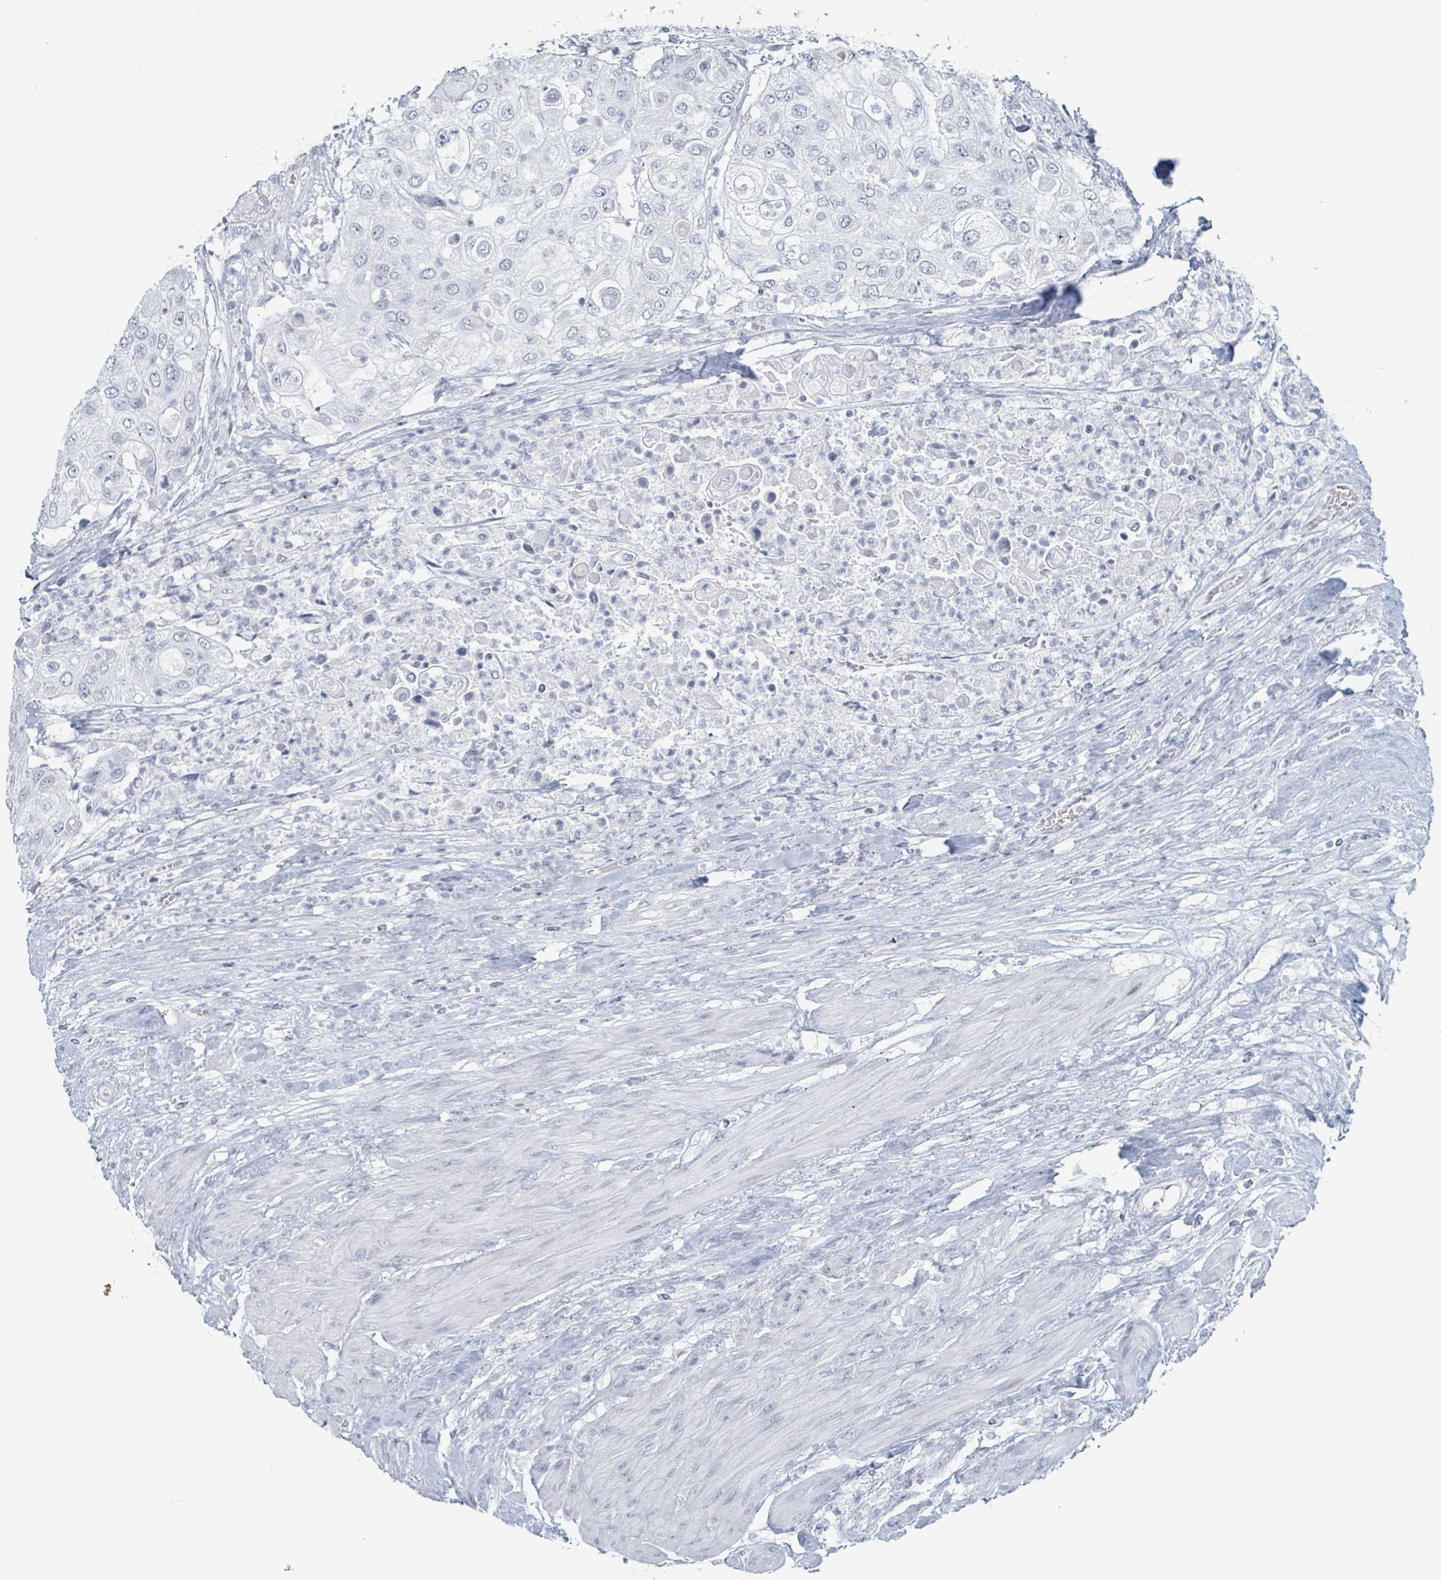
{"staining": {"intensity": "negative", "quantity": "none", "location": "none"}, "tissue": "urothelial cancer", "cell_type": "Tumor cells", "image_type": "cancer", "snomed": [{"axis": "morphology", "description": "Urothelial carcinoma, High grade"}, {"axis": "topography", "description": "Urinary bladder"}], "caption": "Immunohistochemistry (IHC) of urothelial cancer demonstrates no staining in tumor cells.", "gene": "GPR15LG", "patient": {"sex": "female", "age": 79}}